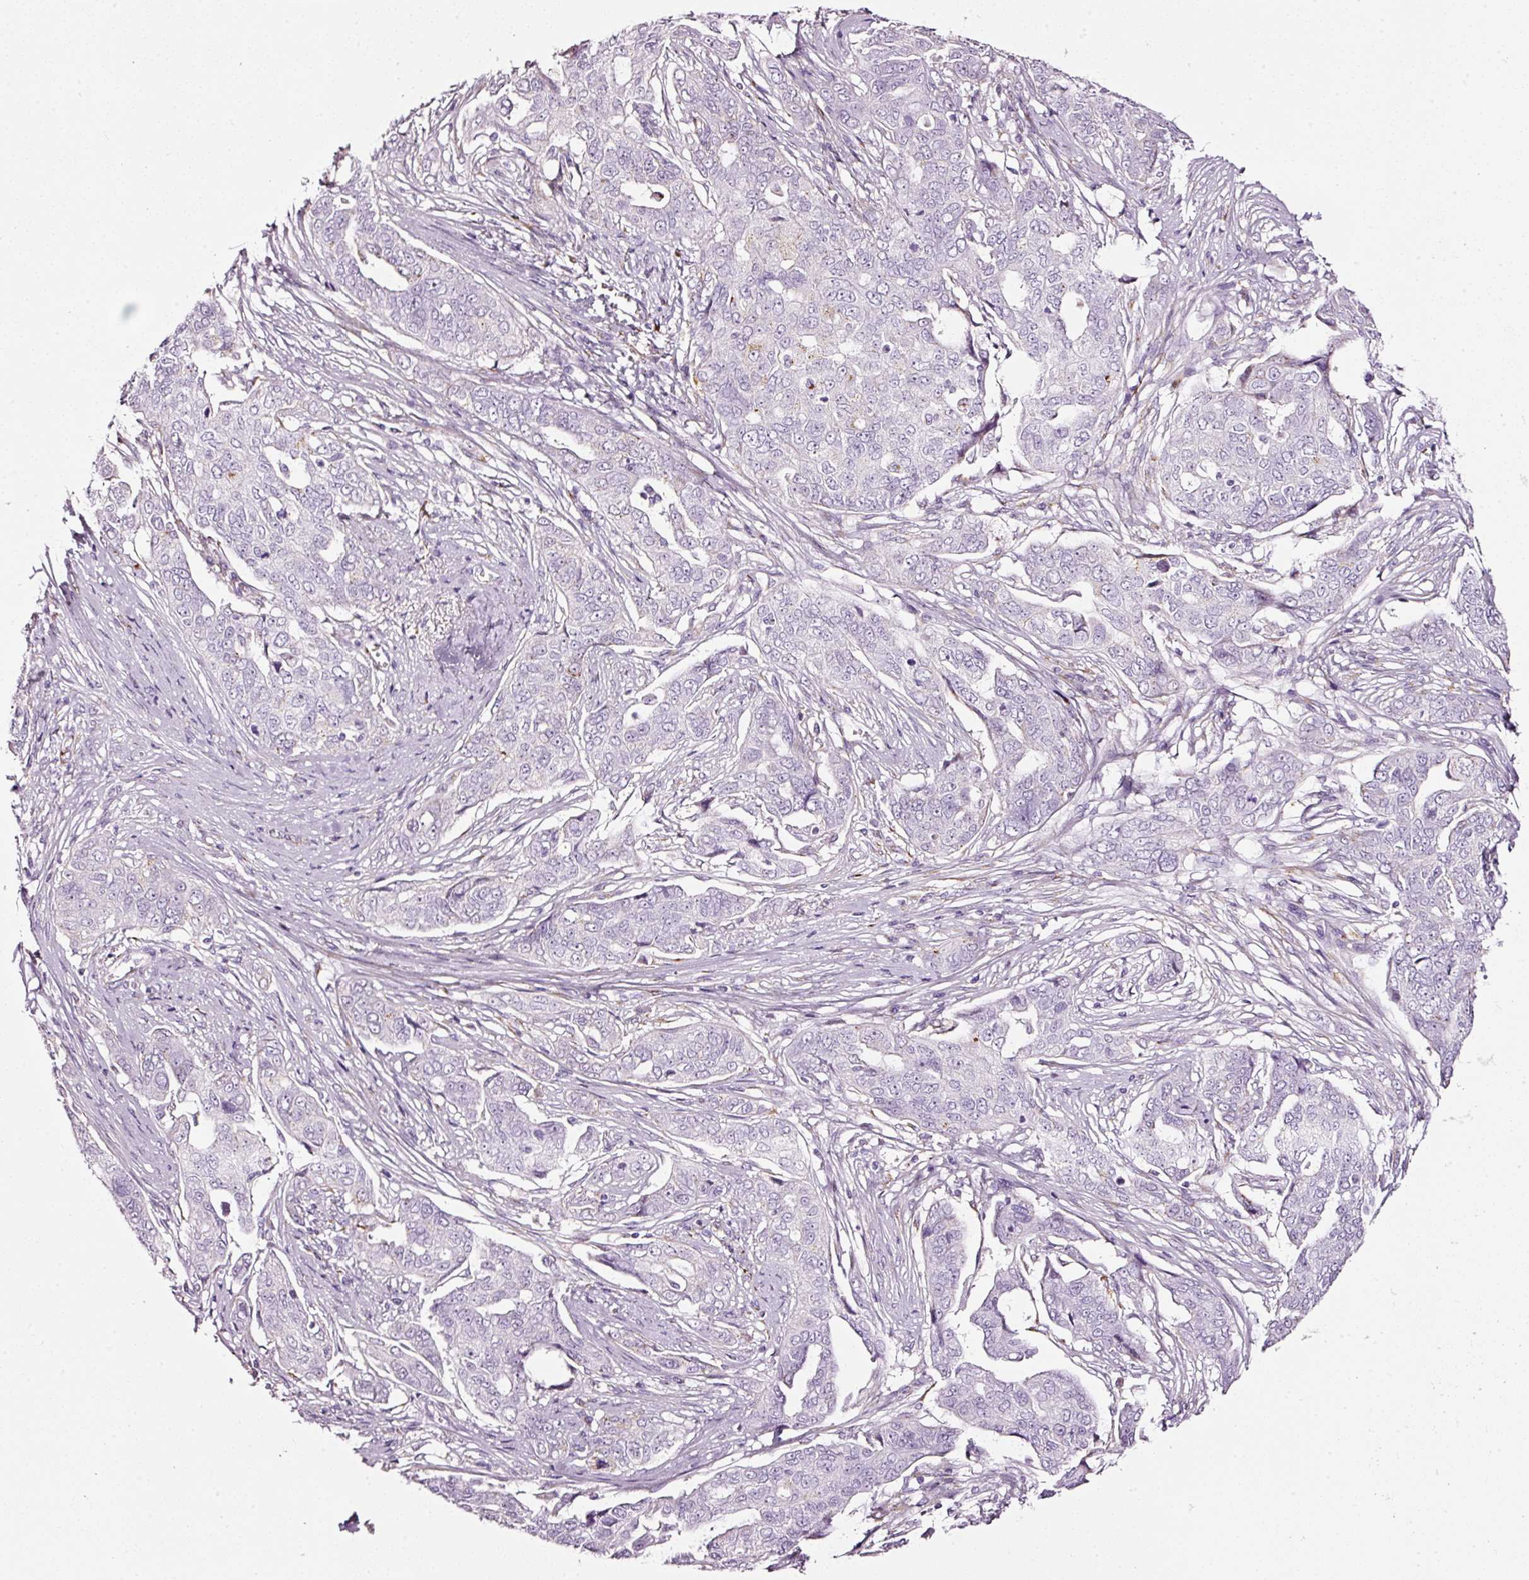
{"staining": {"intensity": "negative", "quantity": "none", "location": "none"}, "tissue": "ovarian cancer", "cell_type": "Tumor cells", "image_type": "cancer", "snomed": [{"axis": "morphology", "description": "Carcinoma, endometroid"}, {"axis": "topography", "description": "Ovary"}], "caption": "A histopathology image of ovarian endometroid carcinoma stained for a protein shows no brown staining in tumor cells. The staining was performed using DAB to visualize the protein expression in brown, while the nuclei were stained in blue with hematoxylin (Magnification: 20x).", "gene": "SDF4", "patient": {"sex": "female", "age": 70}}